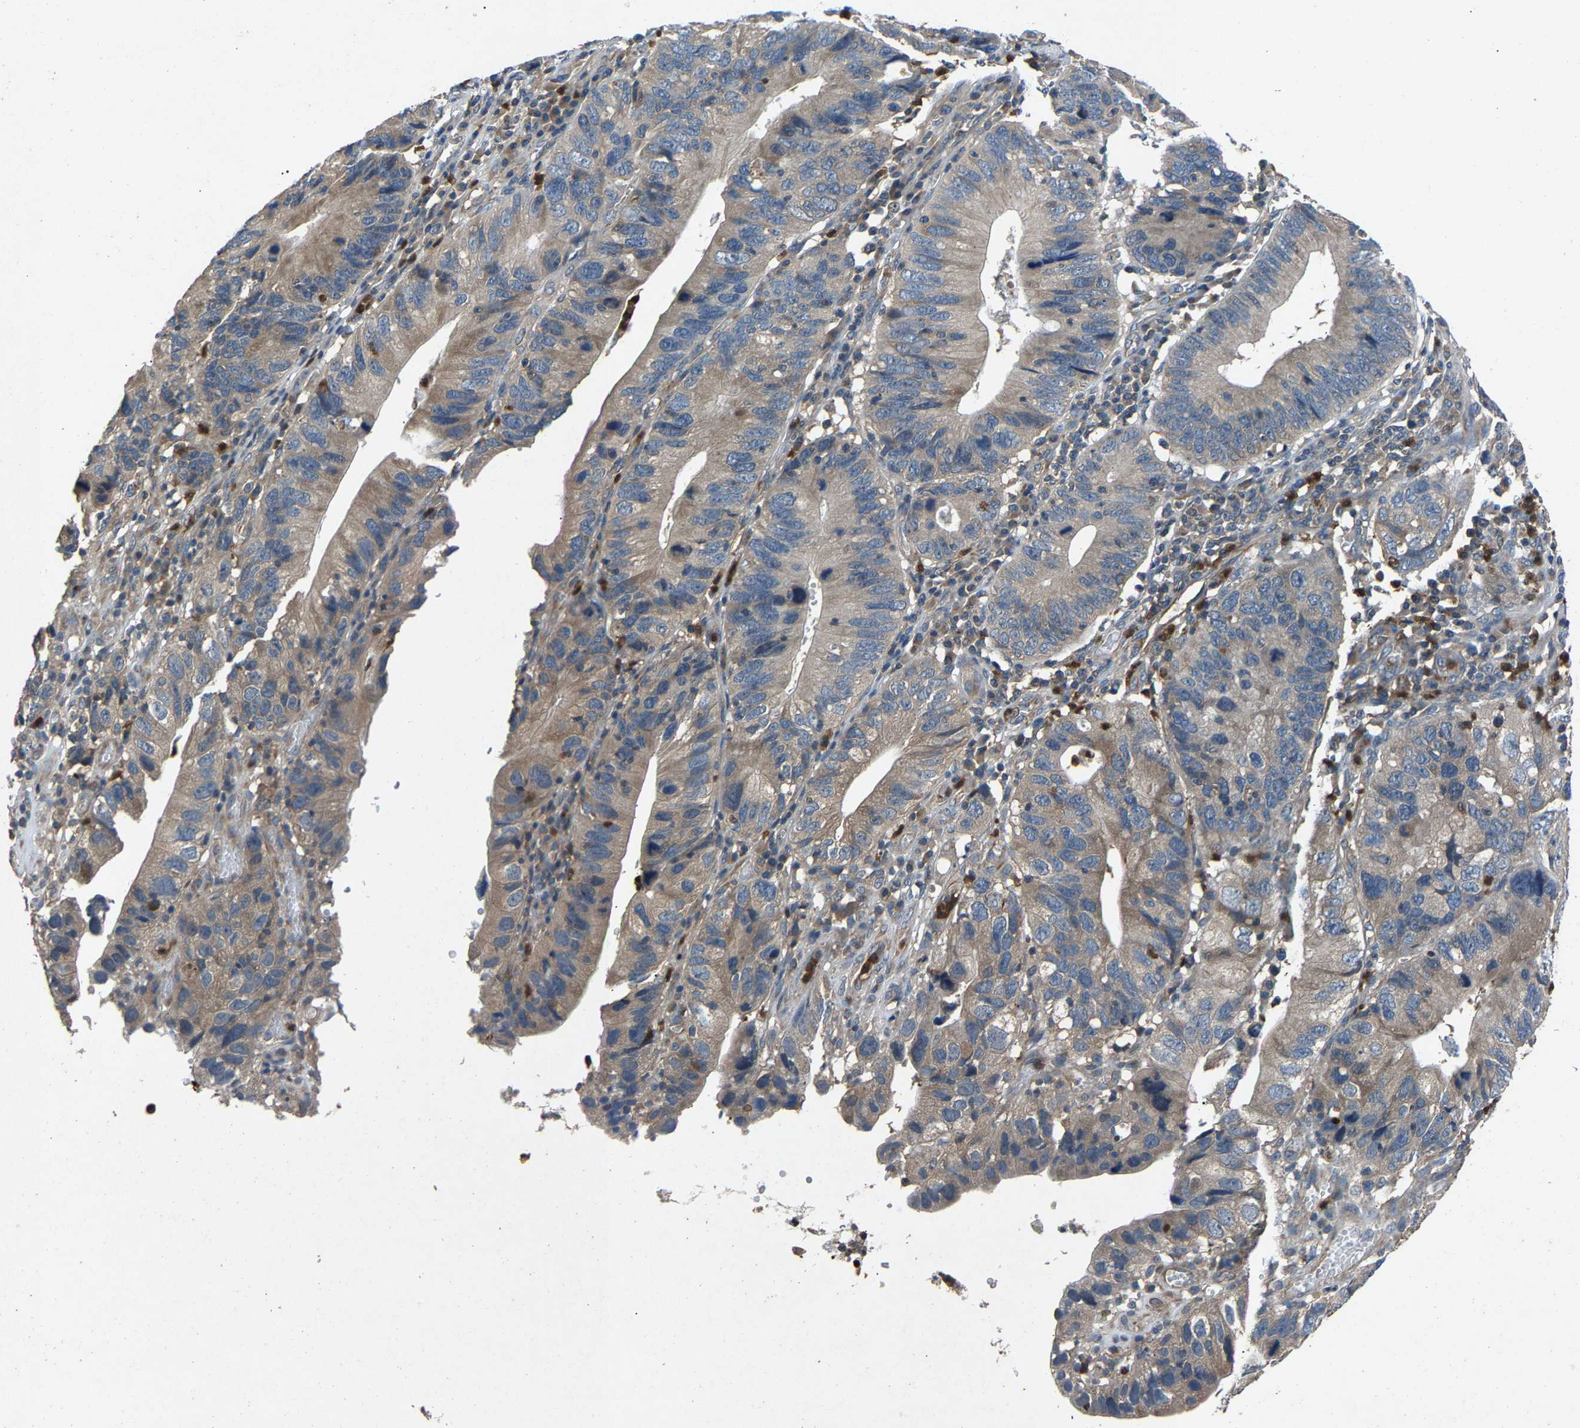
{"staining": {"intensity": "weak", "quantity": "<25%", "location": "cytoplasmic/membranous"}, "tissue": "stomach cancer", "cell_type": "Tumor cells", "image_type": "cancer", "snomed": [{"axis": "morphology", "description": "Adenocarcinoma, NOS"}, {"axis": "topography", "description": "Stomach"}], "caption": "DAB immunohistochemical staining of human stomach adenocarcinoma demonstrates no significant positivity in tumor cells.", "gene": "PPID", "patient": {"sex": "male", "age": 59}}